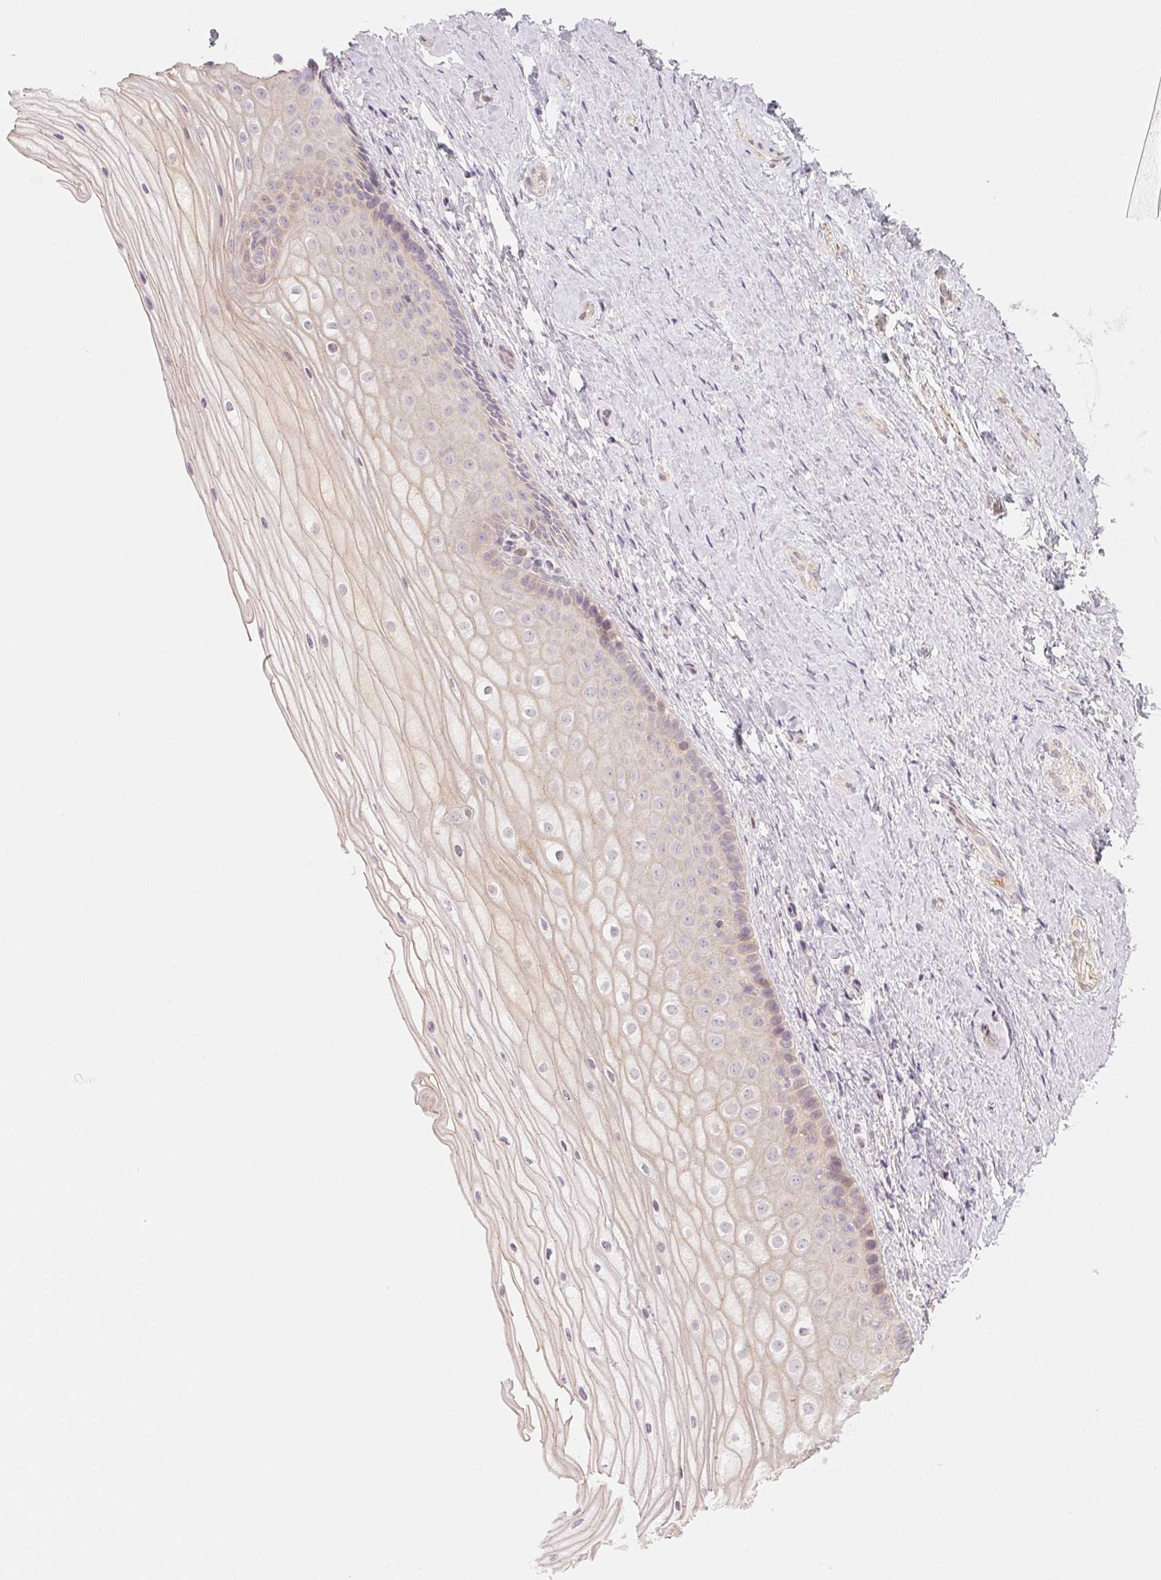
{"staining": {"intensity": "negative", "quantity": "none", "location": "none"}, "tissue": "vagina", "cell_type": "Squamous epithelial cells", "image_type": "normal", "snomed": [{"axis": "morphology", "description": "Normal tissue, NOS"}, {"axis": "topography", "description": "Vagina"}], "caption": "Immunohistochemistry (IHC) histopathology image of benign vagina: vagina stained with DAB (3,3'-diaminobenzidine) demonstrates no significant protein expression in squamous epithelial cells. The staining was performed using DAB (3,3'-diaminobenzidine) to visualize the protein expression in brown, while the nuclei were stained in blue with hematoxylin (Magnification: 20x).", "gene": "DENND2C", "patient": {"sex": "female", "age": 52}}